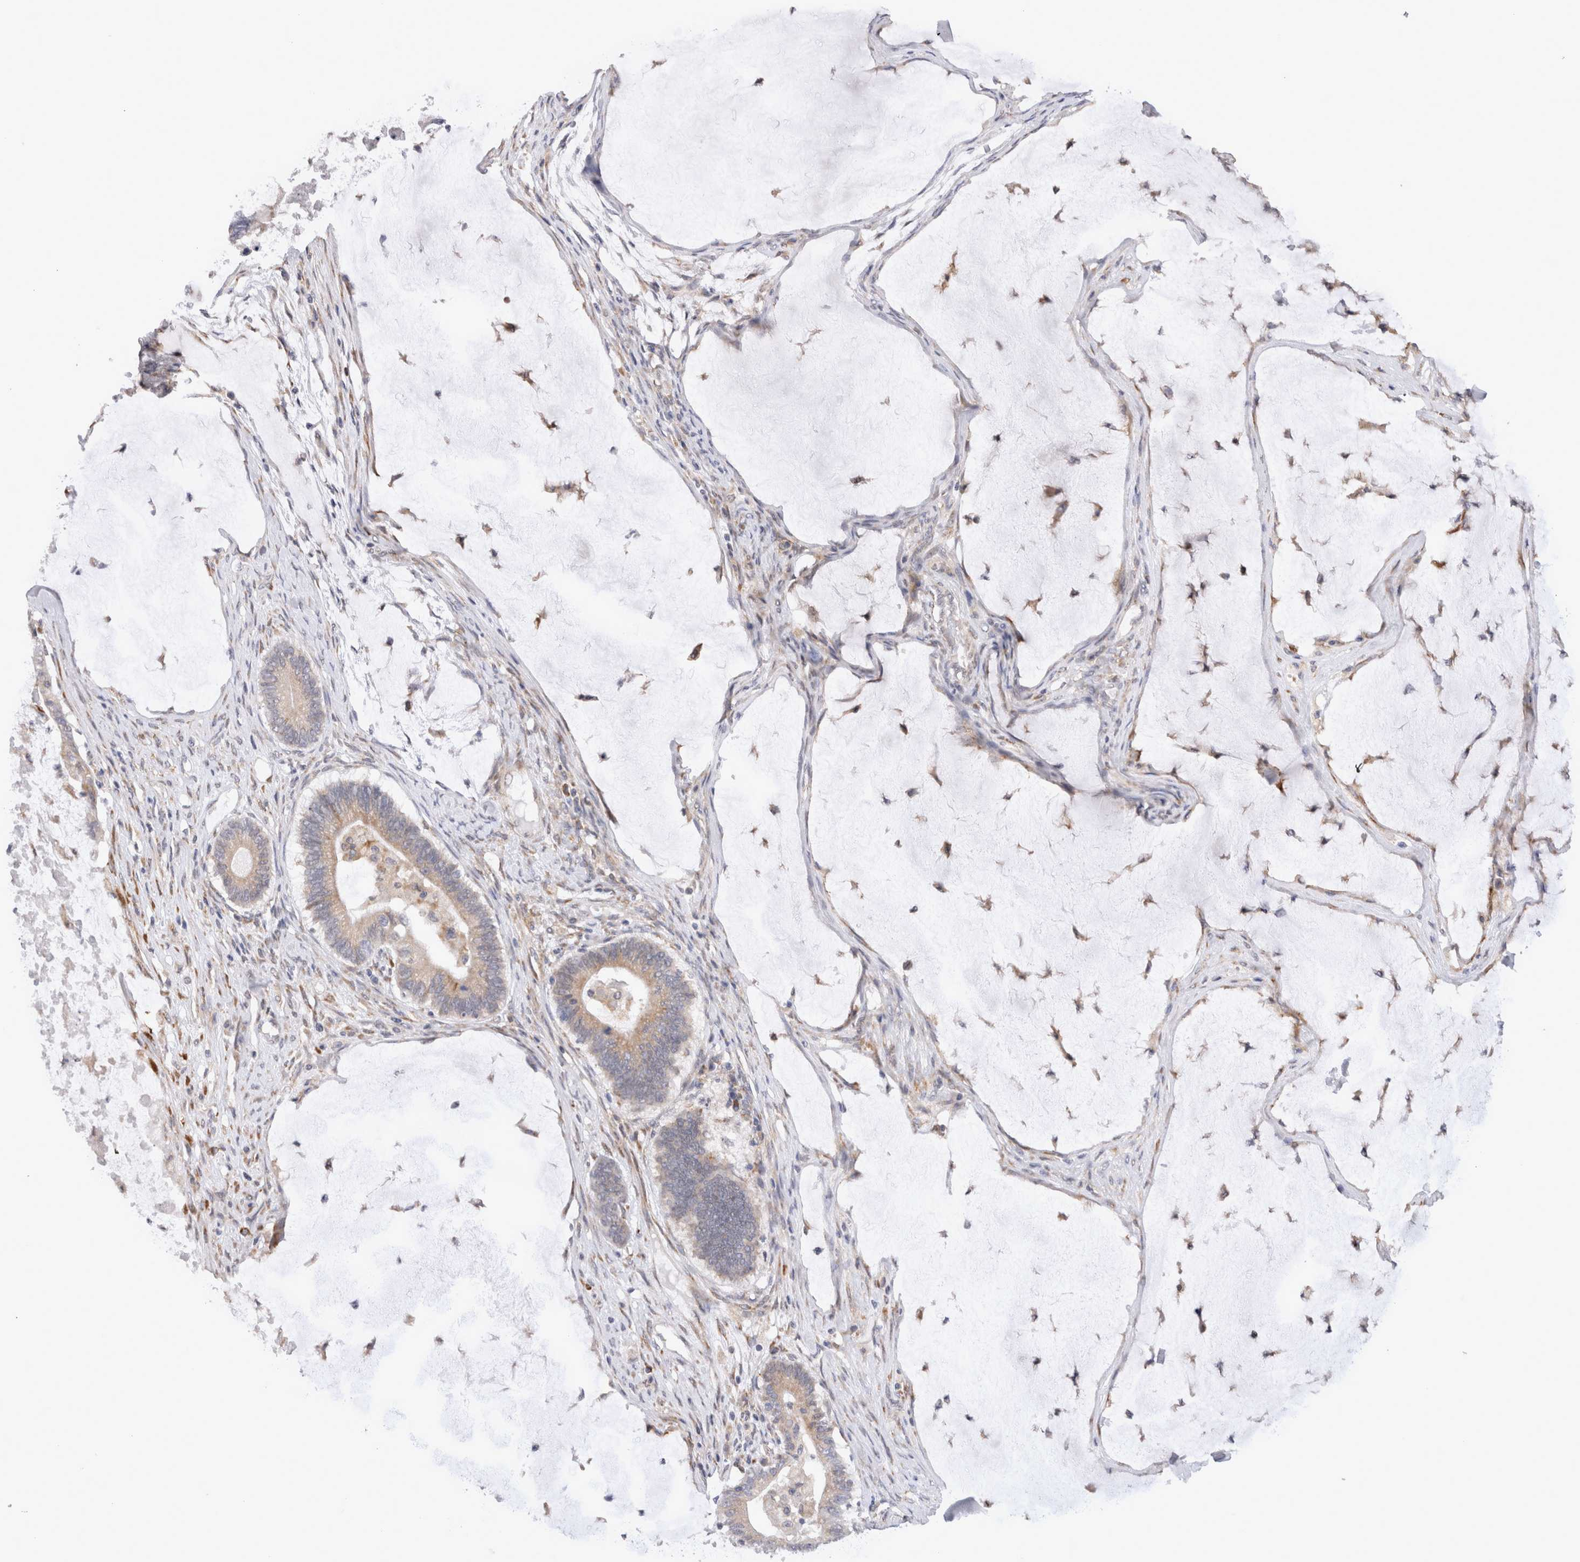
{"staining": {"intensity": "weak", "quantity": ">75%", "location": "cytoplasmic/membranous"}, "tissue": "ovarian cancer", "cell_type": "Tumor cells", "image_type": "cancer", "snomed": [{"axis": "morphology", "description": "Cystadenocarcinoma, mucinous, NOS"}, {"axis": "topography", "description": "Ovary"}], "caption": "Ovarian cancer tissue shows weak cytoplasmic/membranous expression in approximately >75% of tumor cells", "gene": "VCPIP1", "patient": {"sex": "female", "age": 61}}